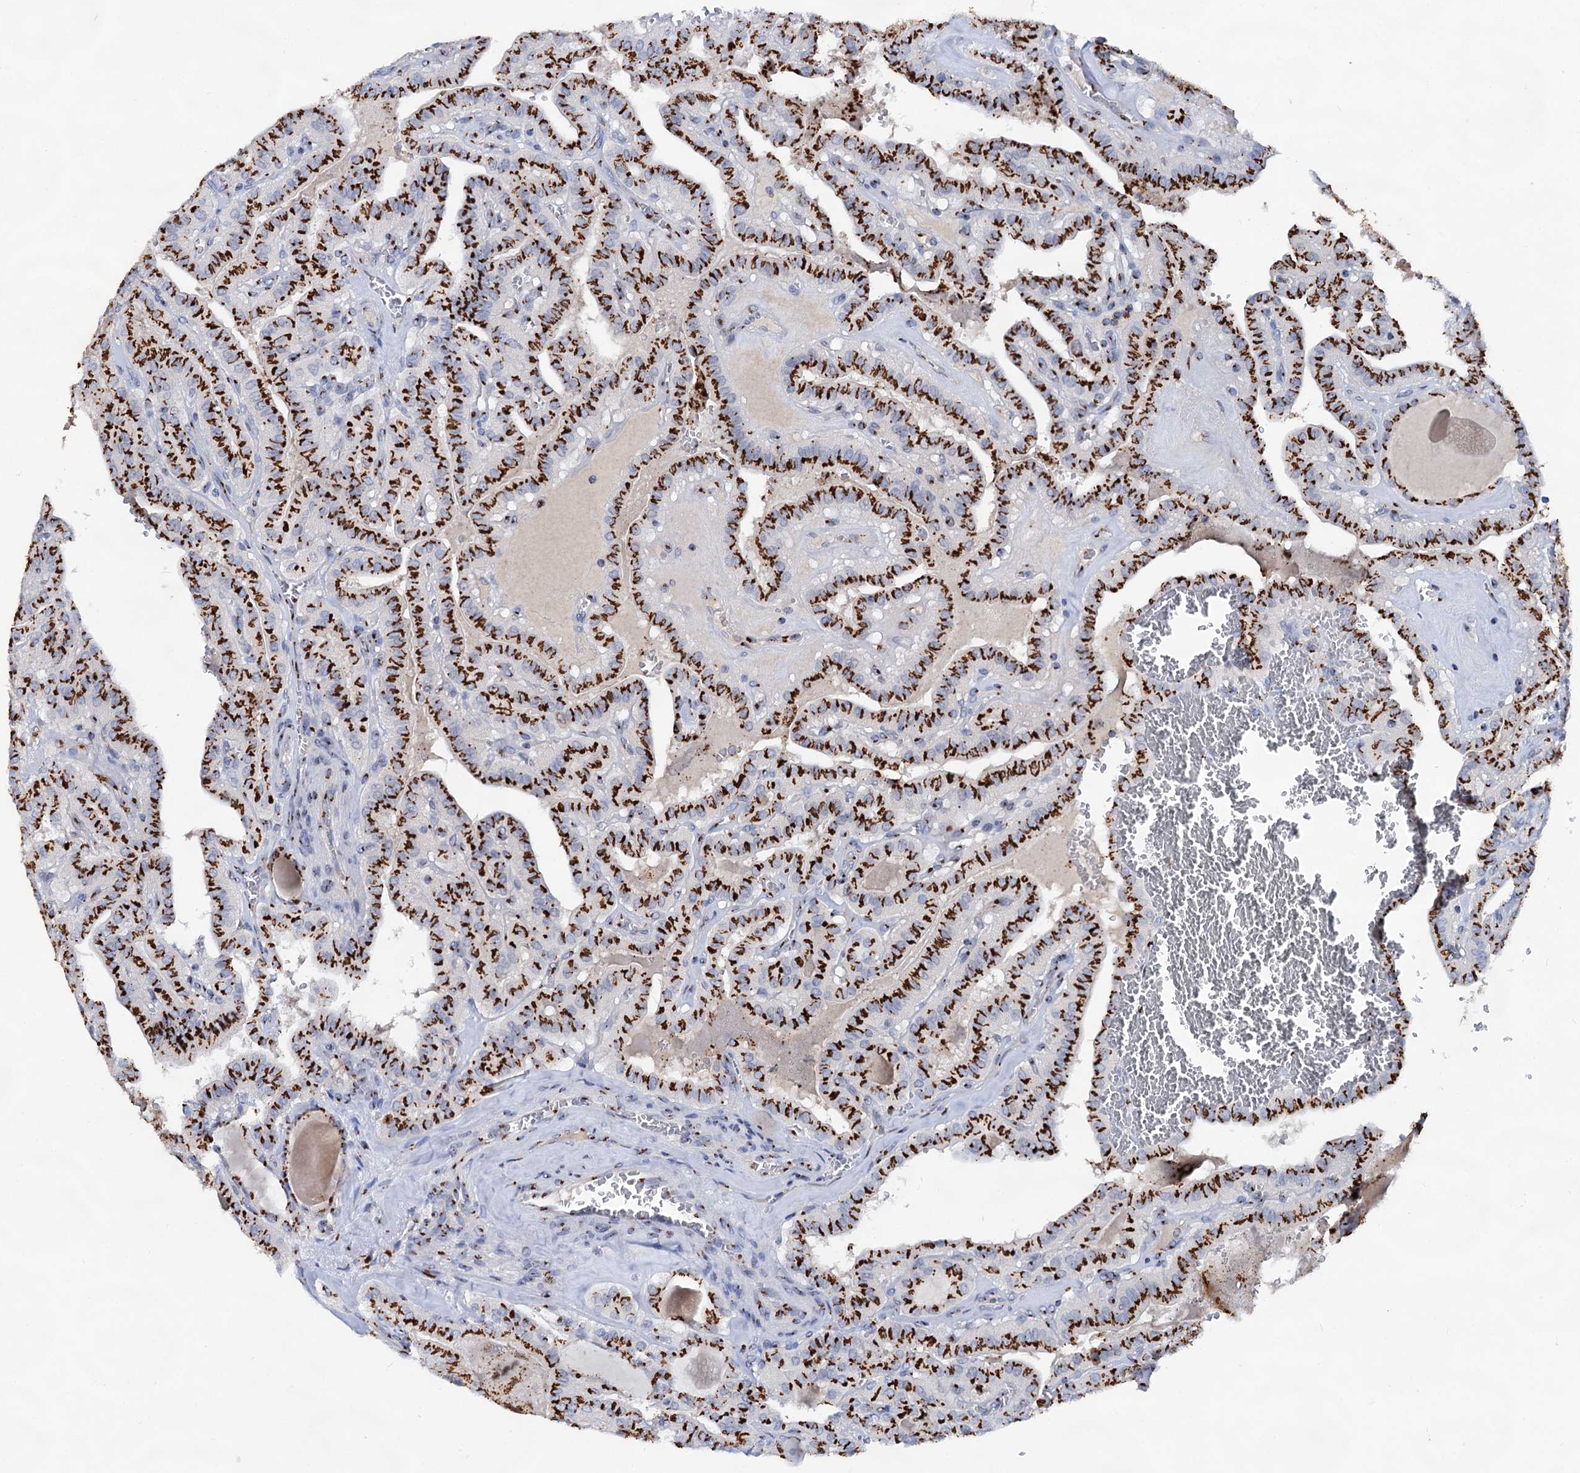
{"staining": {"intensity": "strong", "quantity": ">75%", "location": "cytoplasmic/membranous"}, "tissue": "thyroid cancer", "cell_type": "Tumor cells", "image_type": "cancer", "snomed": [{"axis": "morphology", "description": "Papillary adenocarcinoma, NOS"}, {"axis": "topography", "description": "Thyroid gland"}], "caption": "An image of human thyroid papillary adenocarcinoma stained for a protein shows strong cytoplasmic/membranous brown staining in tumor cells. (Stains: DAB (3,3'-diaminobenzidine) in brown, nuclei in blue, Microscopy: brightfield microscopy at high magnification).", "gene": "TM9SF3", "patient": {"sex": "male", "age": 52}}